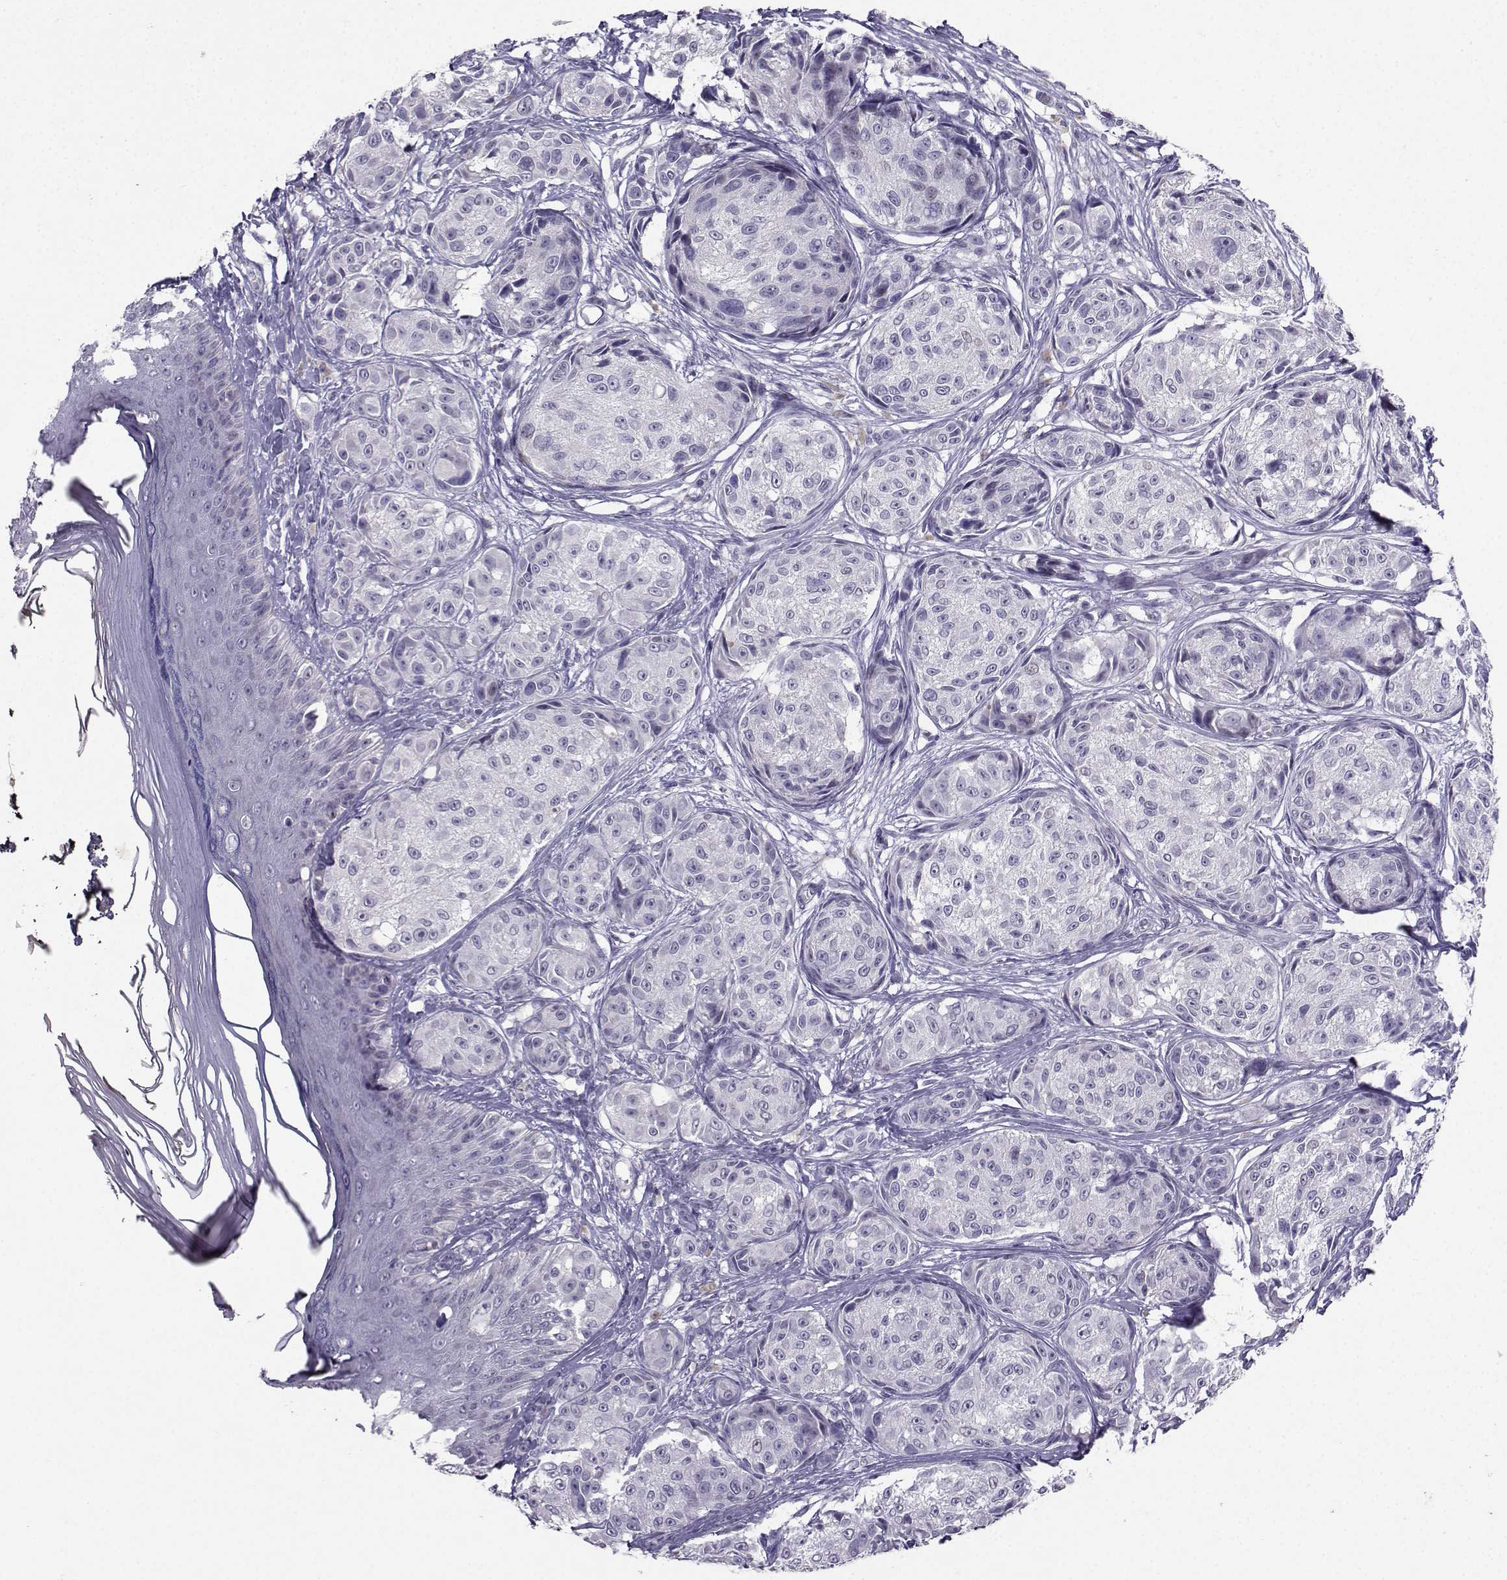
{"staining": {"intensity": "negative", "quantity": "none", "location": "none"}, "tissue": "melanoma", "cell_type": "Tumor cells", "image_type": "cancer", "snomed": [{"axis": "morphology", "description": "Malignant melanoma, NOS"}, {"axis": "topography", "description": "Skin"}], "caption": "Immunohistochemistry (IHC) image of human malignant melanoma stained for a protein (brown), which displays no staining in tumor cells. The staining was performed using DAB (3,3'-diaminobenzidine) to visualize the protein expression in brown, while the nuclei were stained in blue with hematoxylin (Magnification: 20x).", "gene": "CARTPT", "patient": {"sex": "male", "age": 61}}